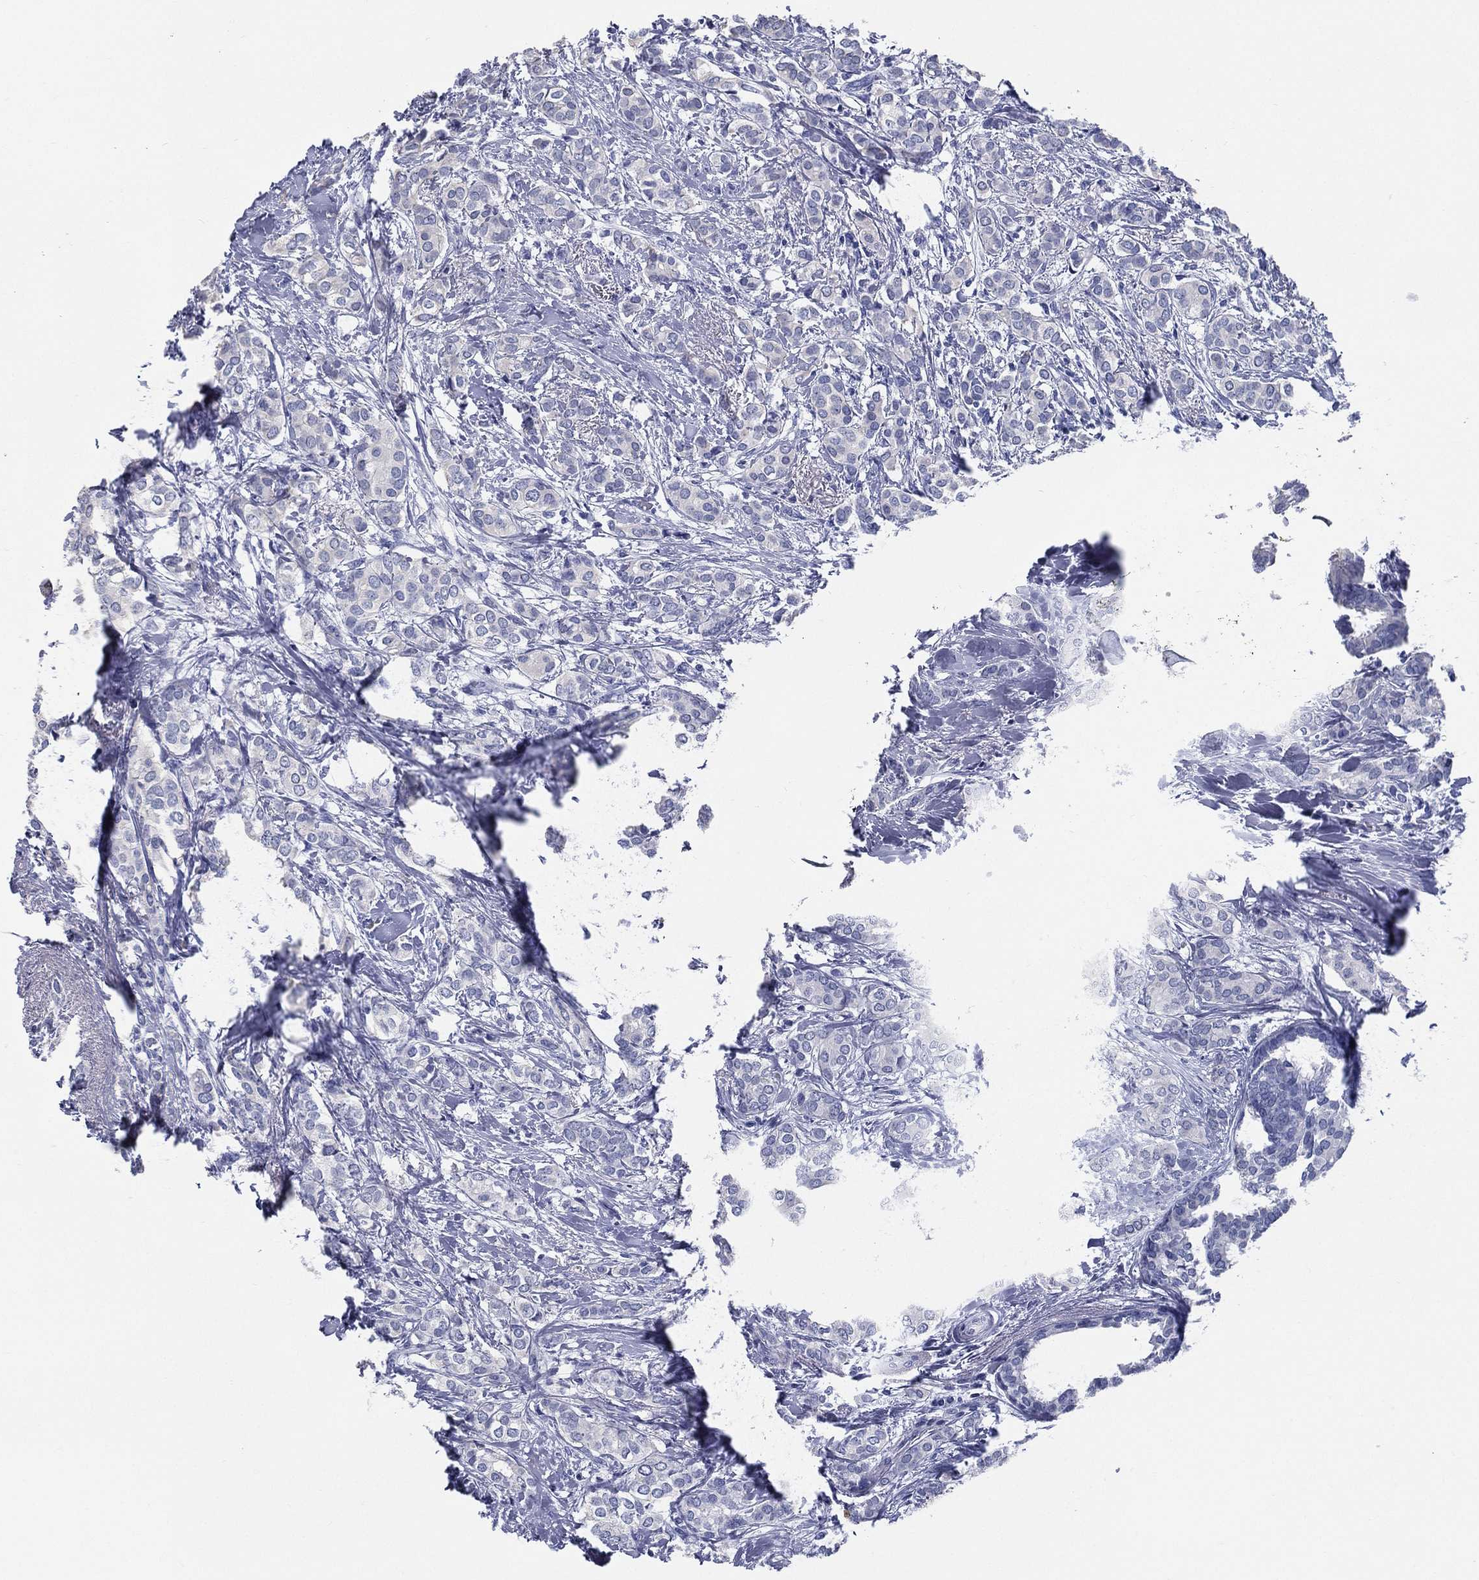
{"staining": {"intensity": "negative", "quantity": "none", "location": "none"}, "tissue": "breast cancer", "cell_type": "Tumor cells", "image_type": "cancer", "snomed": [{"axis": "morphology", "description": "Duct carcinoma"}, {"axis": "topography", "description": "Breast"}], "caption": "Immunohistochemical staining of human breast cancer demonstrates no significant expression in tumor cells.", "gene": "RSPH4A", "patient": {"sex": "female", "age": 73}}